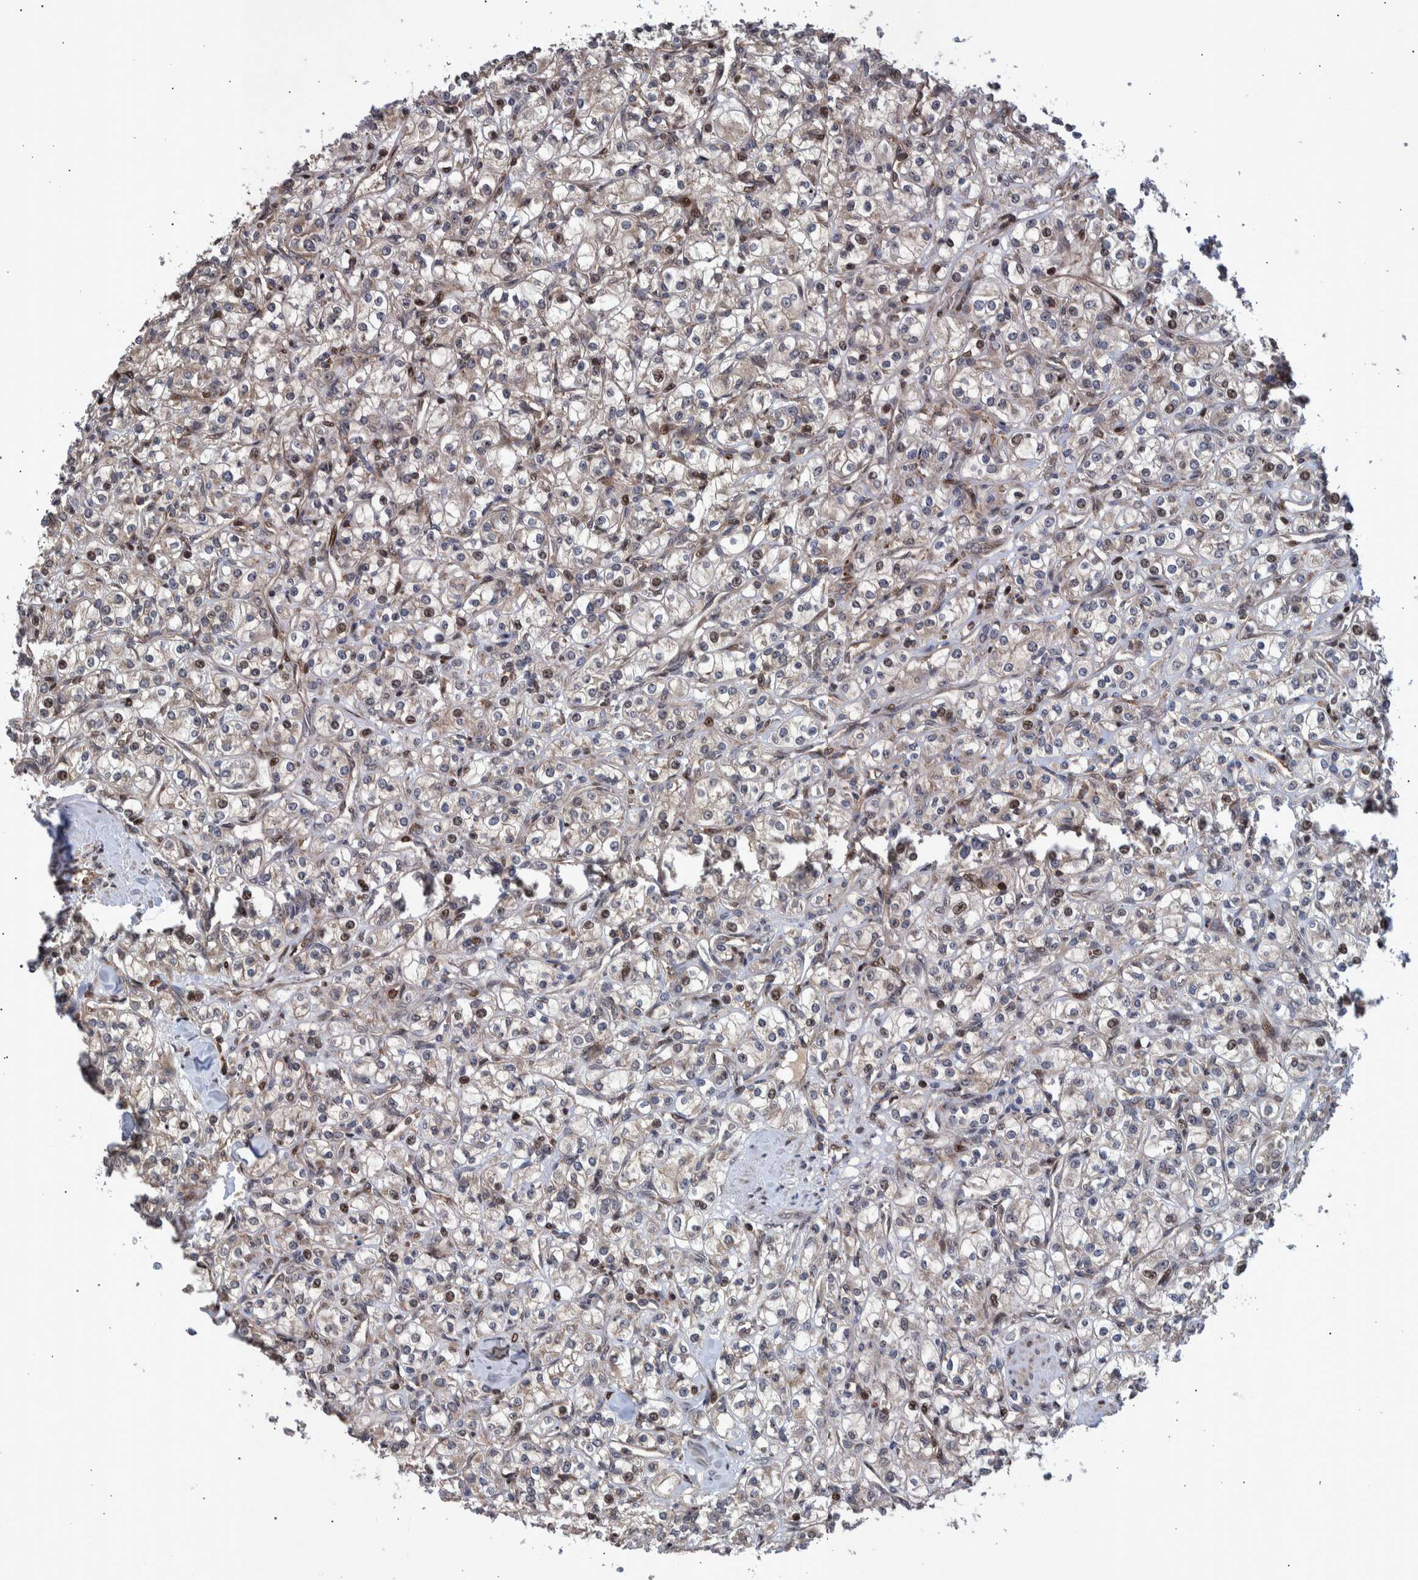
{"staining": {"intensity": "weak", "quantity": "25%-75%", "location": "cytoplasmic/membranous,nuclear"}, "tissue": "renal cancer", "cell_type": "Tumor cells", "image_type": "cancer", "snomed": [{"axis": "morphology", "description": "Adenocarcinoma, NOS"}, {"axis": "topography", "description": "Kidney"}], "caption": "Immunohistochemistry image of neoplastic tissue: human renal cancer stained using IHC shows low levels of weak protein expression localized specifically in the cytoplasmic/membranous and nuclear of tumor cells, appearing as a cytoplasmic/membranous and nuclear brown color.", "gene": "SHISA6", "patient": {"sex": "male", "age": 77}}